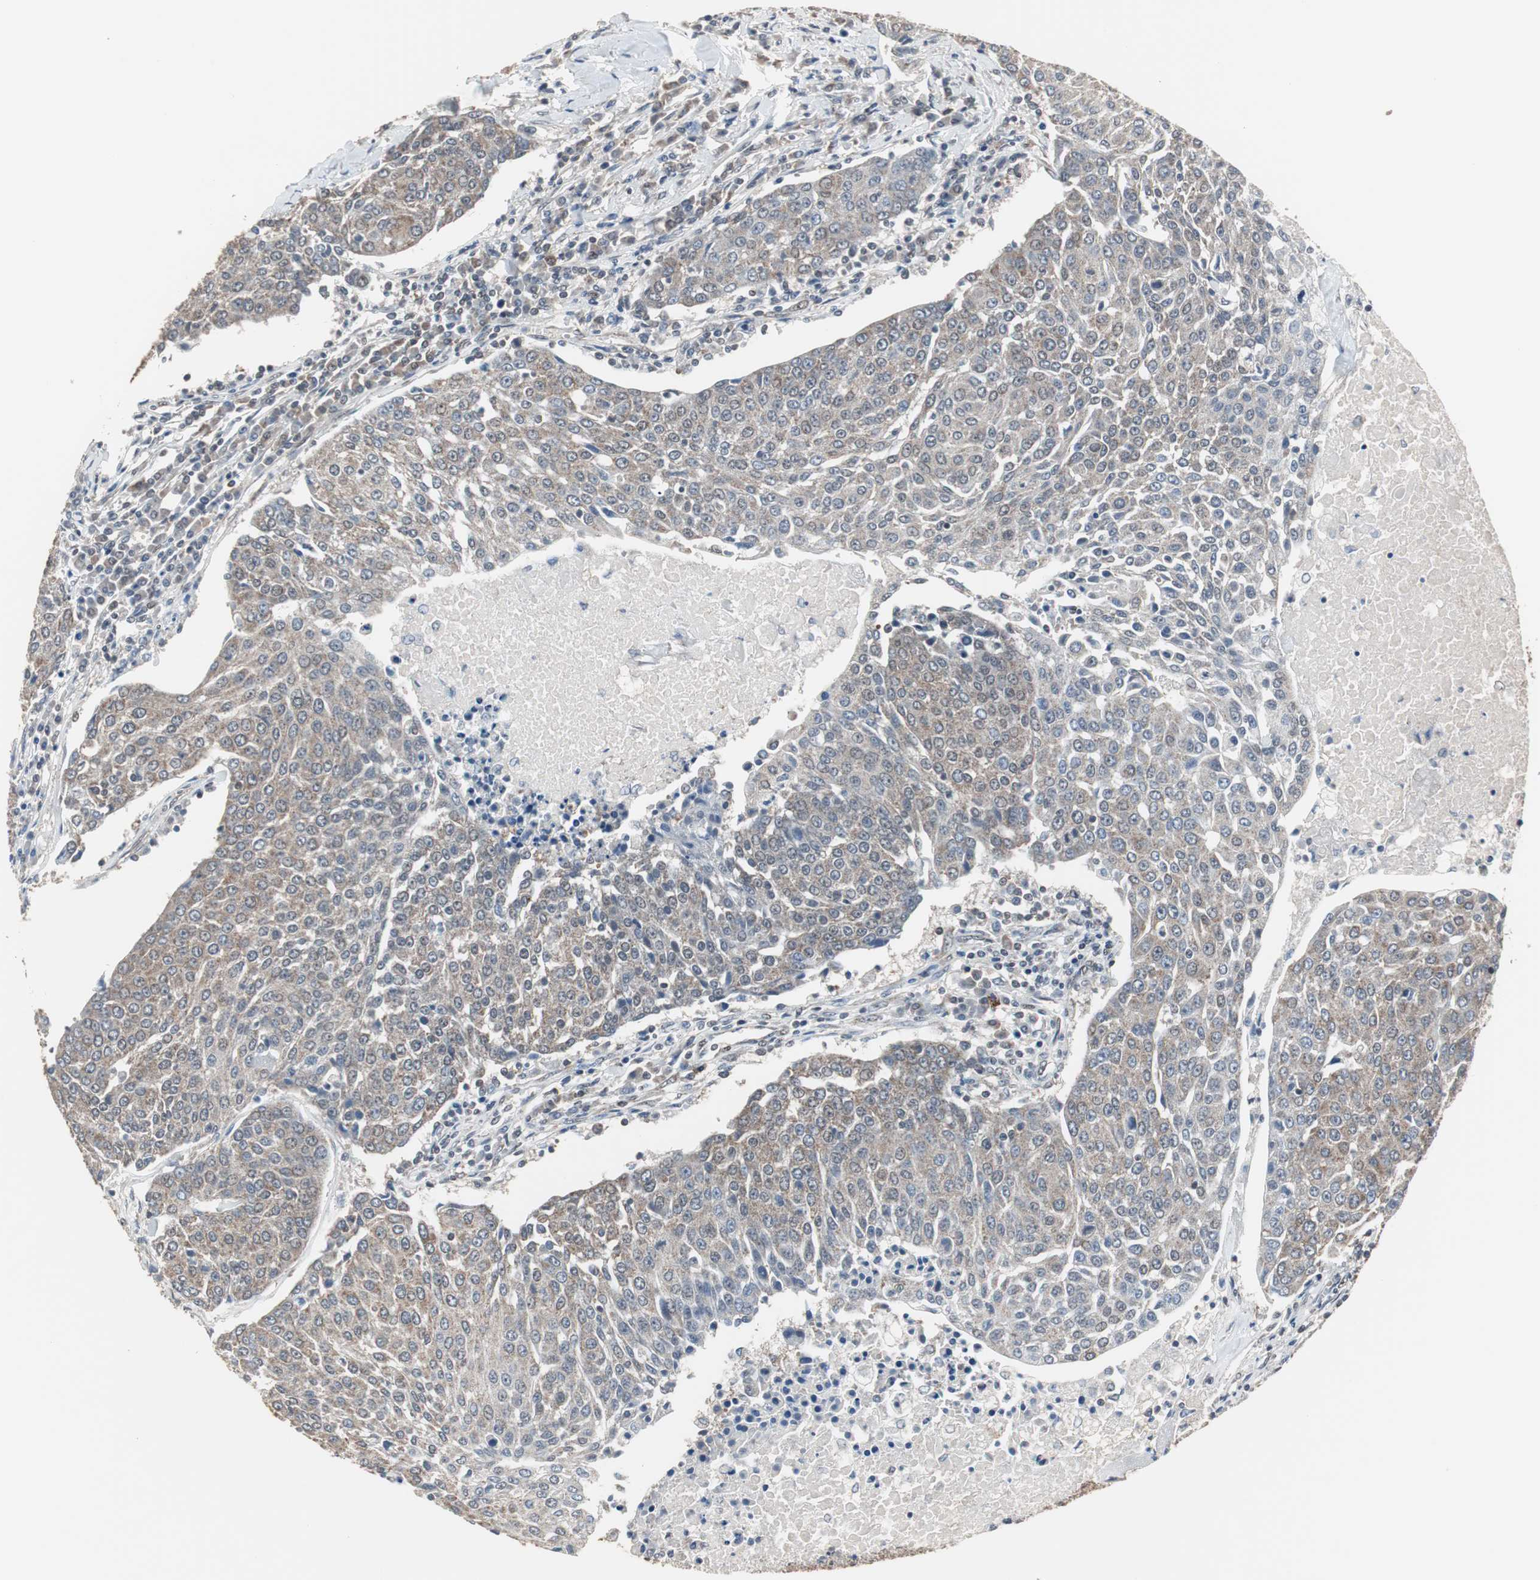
{"staining": {"intensity": "weak", "quantity": ">75%", "location": "cytoplasmic/membranous"}, "tissue": "urothelial cancer", "cell_type": "Tumor cells", "image_type": "cancer", "snomed": [{"axis": "morphology", "description": "Urothelial carcinoma, High grade"}, {"axis": "topography", "description": "Urinary bladder"}], "caption": "The micrograph exhibits a brown stain indicating the presence of a protein in the cytoplasmic/membranous of tumor cells in urothelial carcinoma (high-grade).", "gene": "ZHX2", "patient": {"sex": "female", "age": 85}}